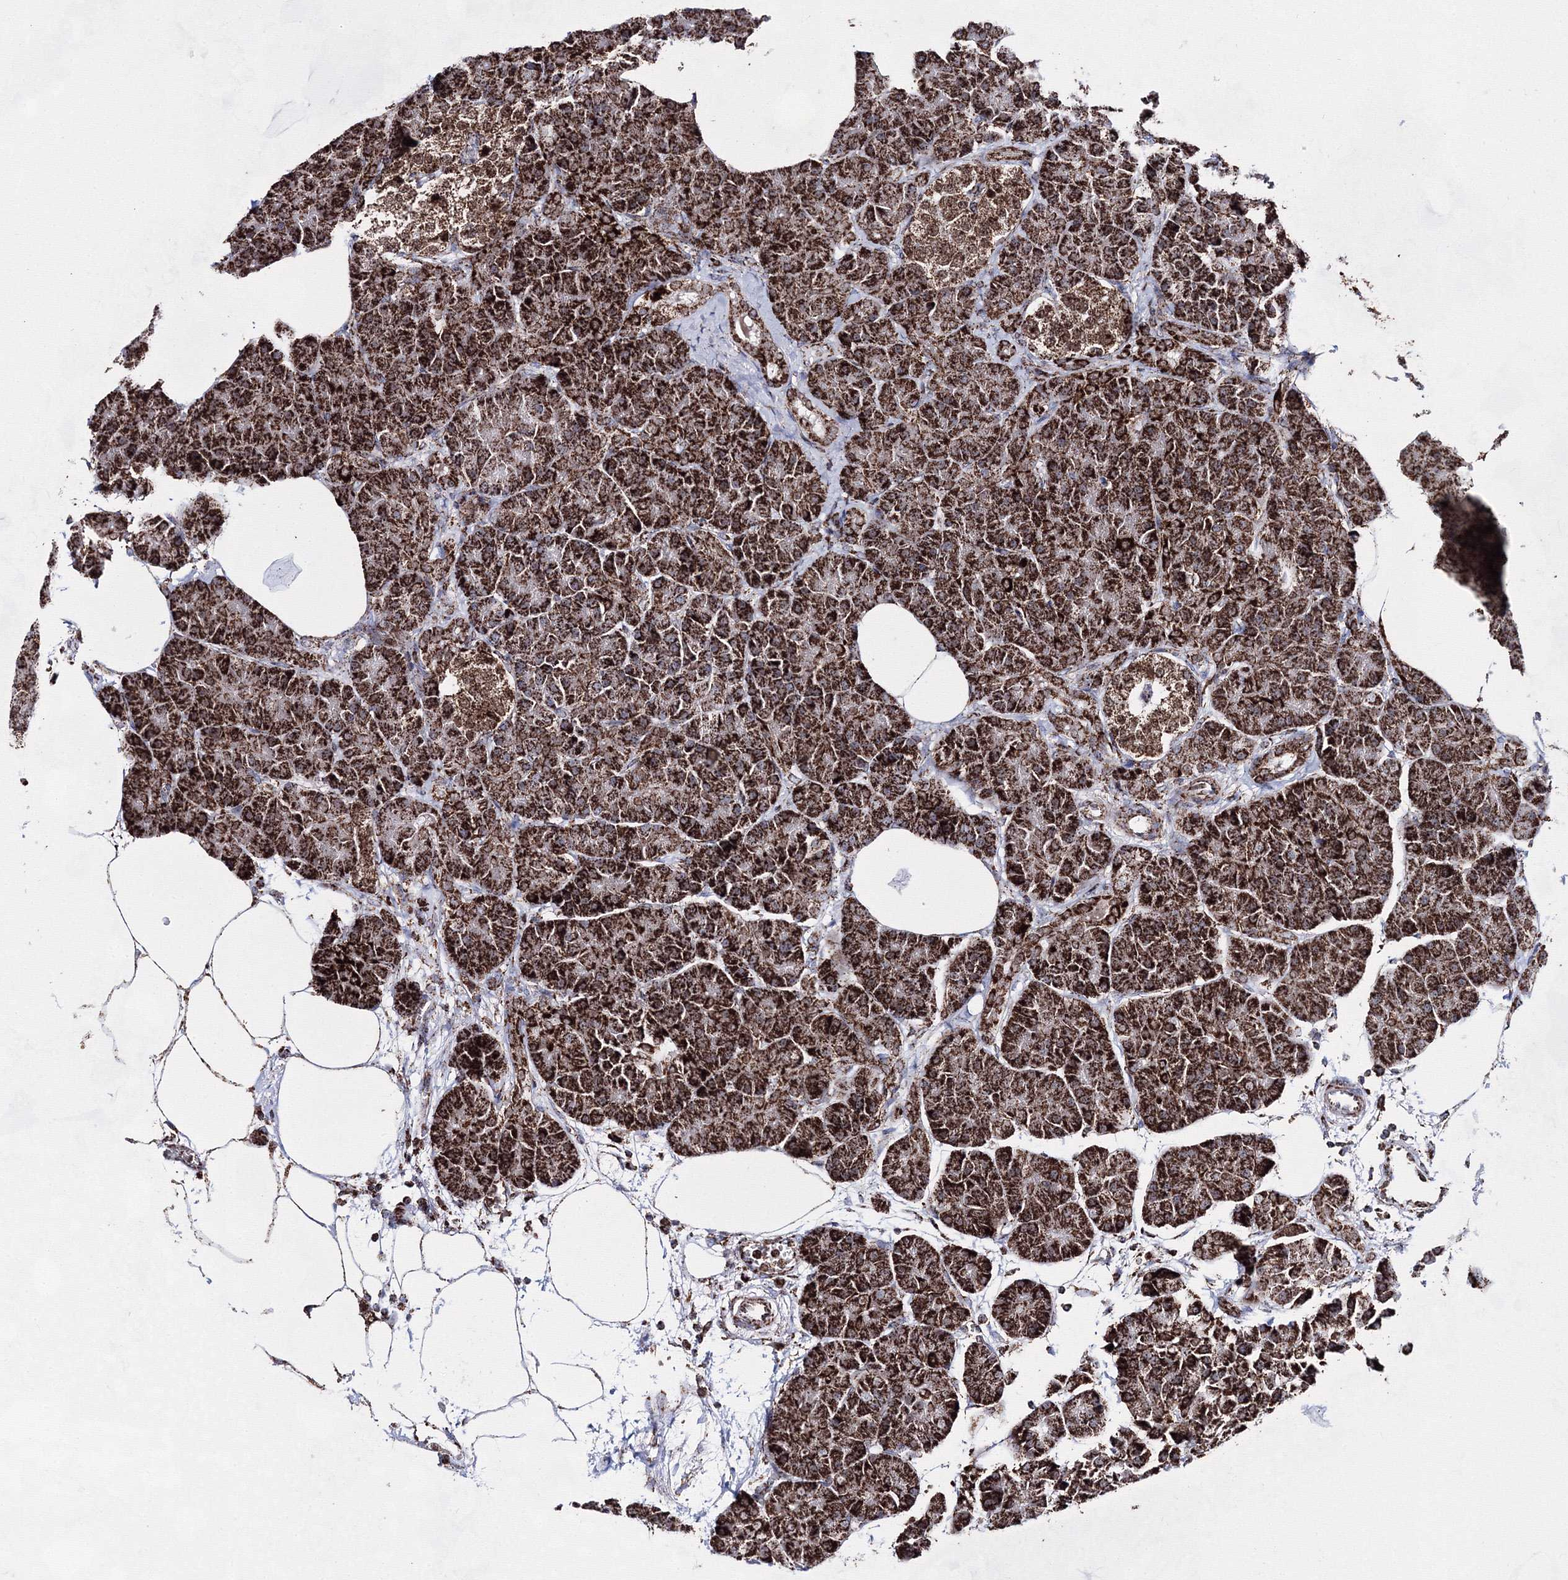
{"staining": {"intensity": "strong", "quantity": ">75%", "location": "cytoplasmic/membranous"}, "tissue": "pancreas", "cell_type": "Exocrine glandular cells", "image_type": "normal", "snomed": [{"axis": "morphology", "description": "Normal tissue, NOS"}, {"axis": "topography", "description": "Pancreas"}], "caption": "Protein staining of normal pancreas shows strong cytoplasmic/membranous expression in about >75% of exocrine glandular cells. The protein of interest is stained brown, and the nuclei are stained in blue (DAB (3,3'-diaminobenzidine) IHC with brightfield microscopy, high magnification).", "gene": "HADHB", "patient": {"sex": "female", "age": 70}}